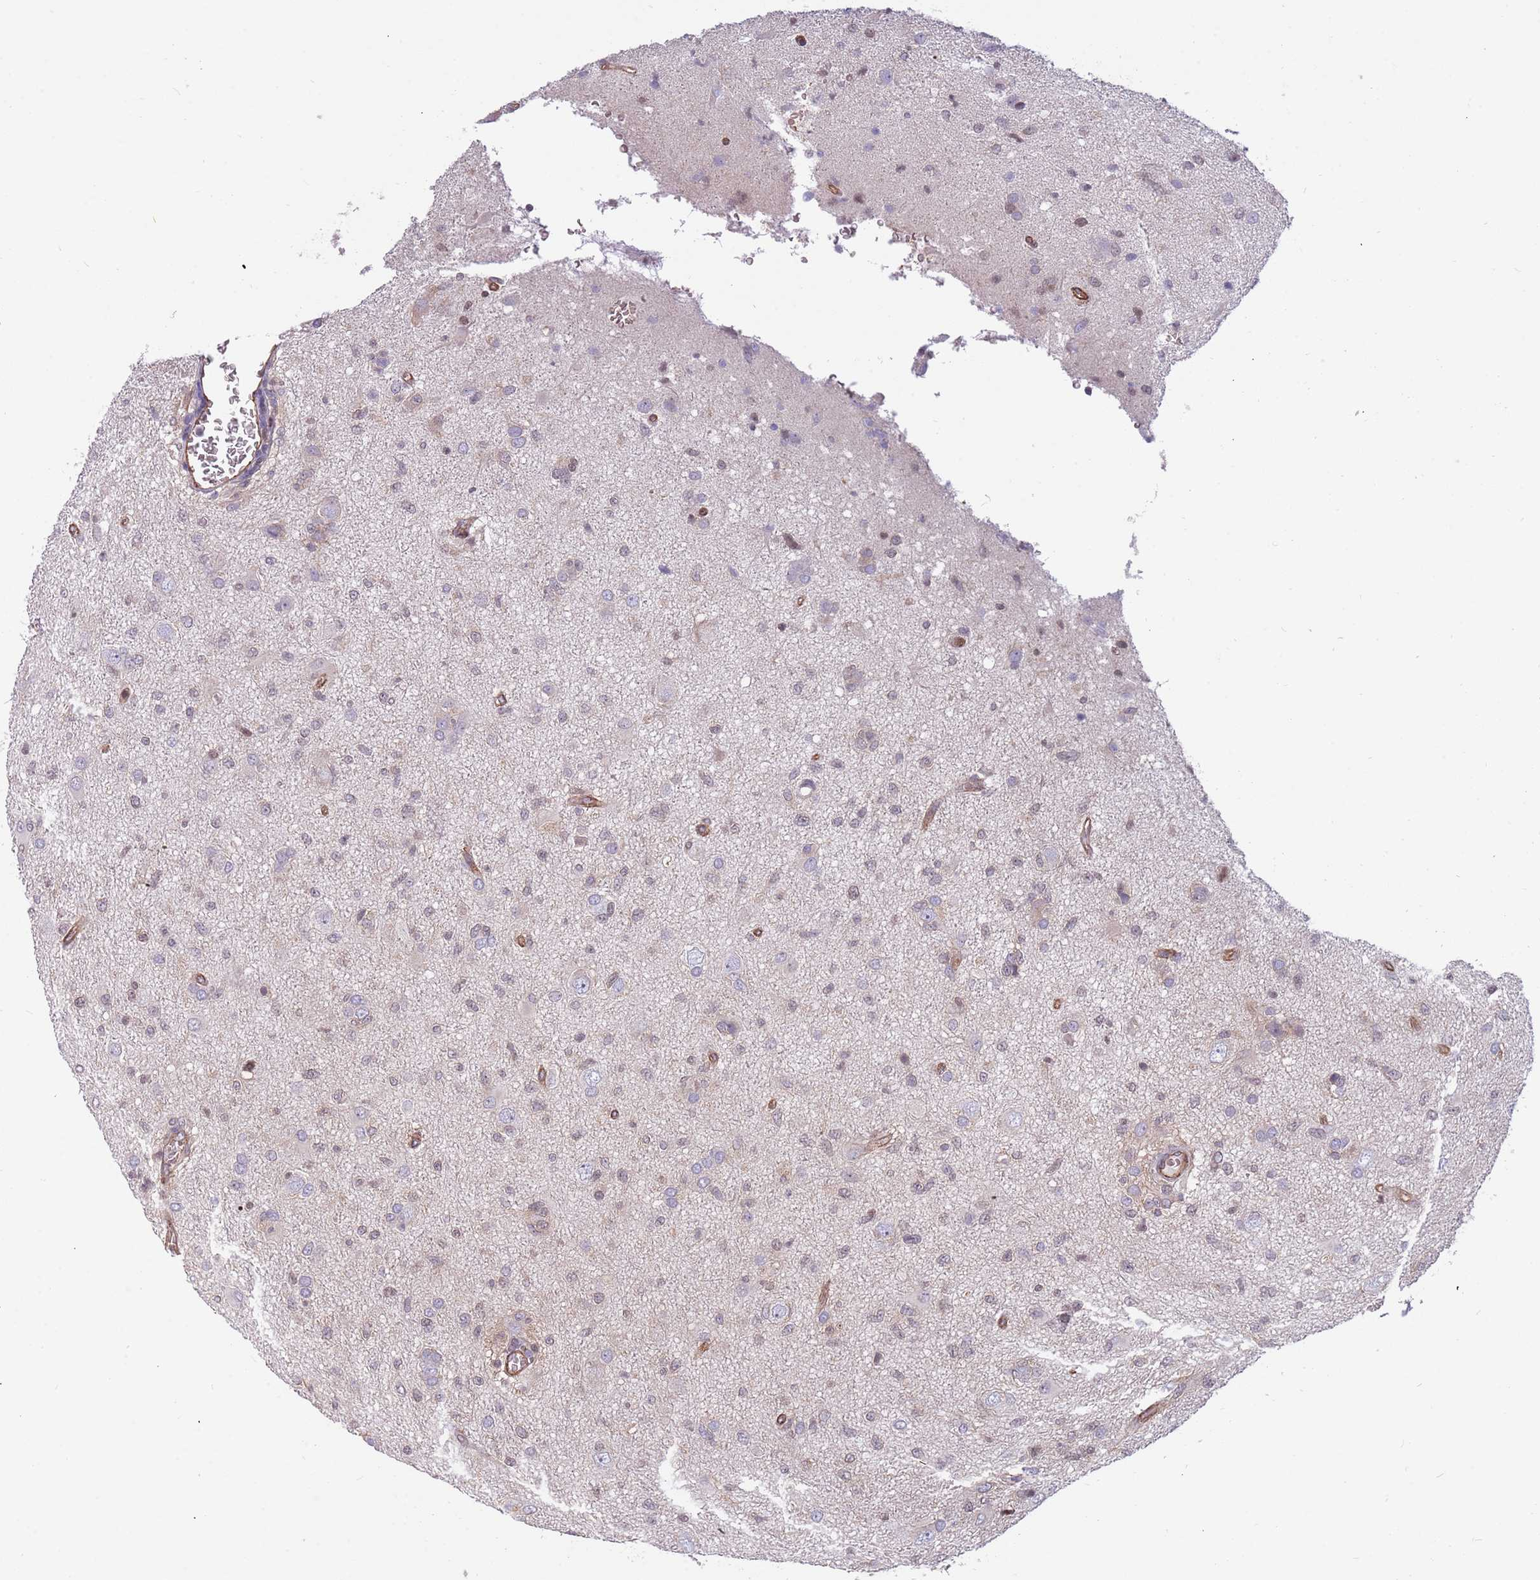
{"staining": {"intensity": "negative", "quantity": "none", "location": "none"}, "tissue": "glioma", "cell_type": "Tumor cells", "image_type": "cancer", "snomed": [{"axis": "morphology", "description": "Glioma, malignant, High grade"}, {"axis": "topography", "description": "Brain"}], "caption": "An immunohistochemistry (IHC) micrograph of glioma is shown. There is no staining in tumor cells of glioma. Brightfield microscopy of immunohistochemistry (IHC) stained with DAB (brown) and hematoxylin (blue), captured at high magnification.", "gene": "ARHGEF5", "patient": {"sex": "female", "age": 57}}